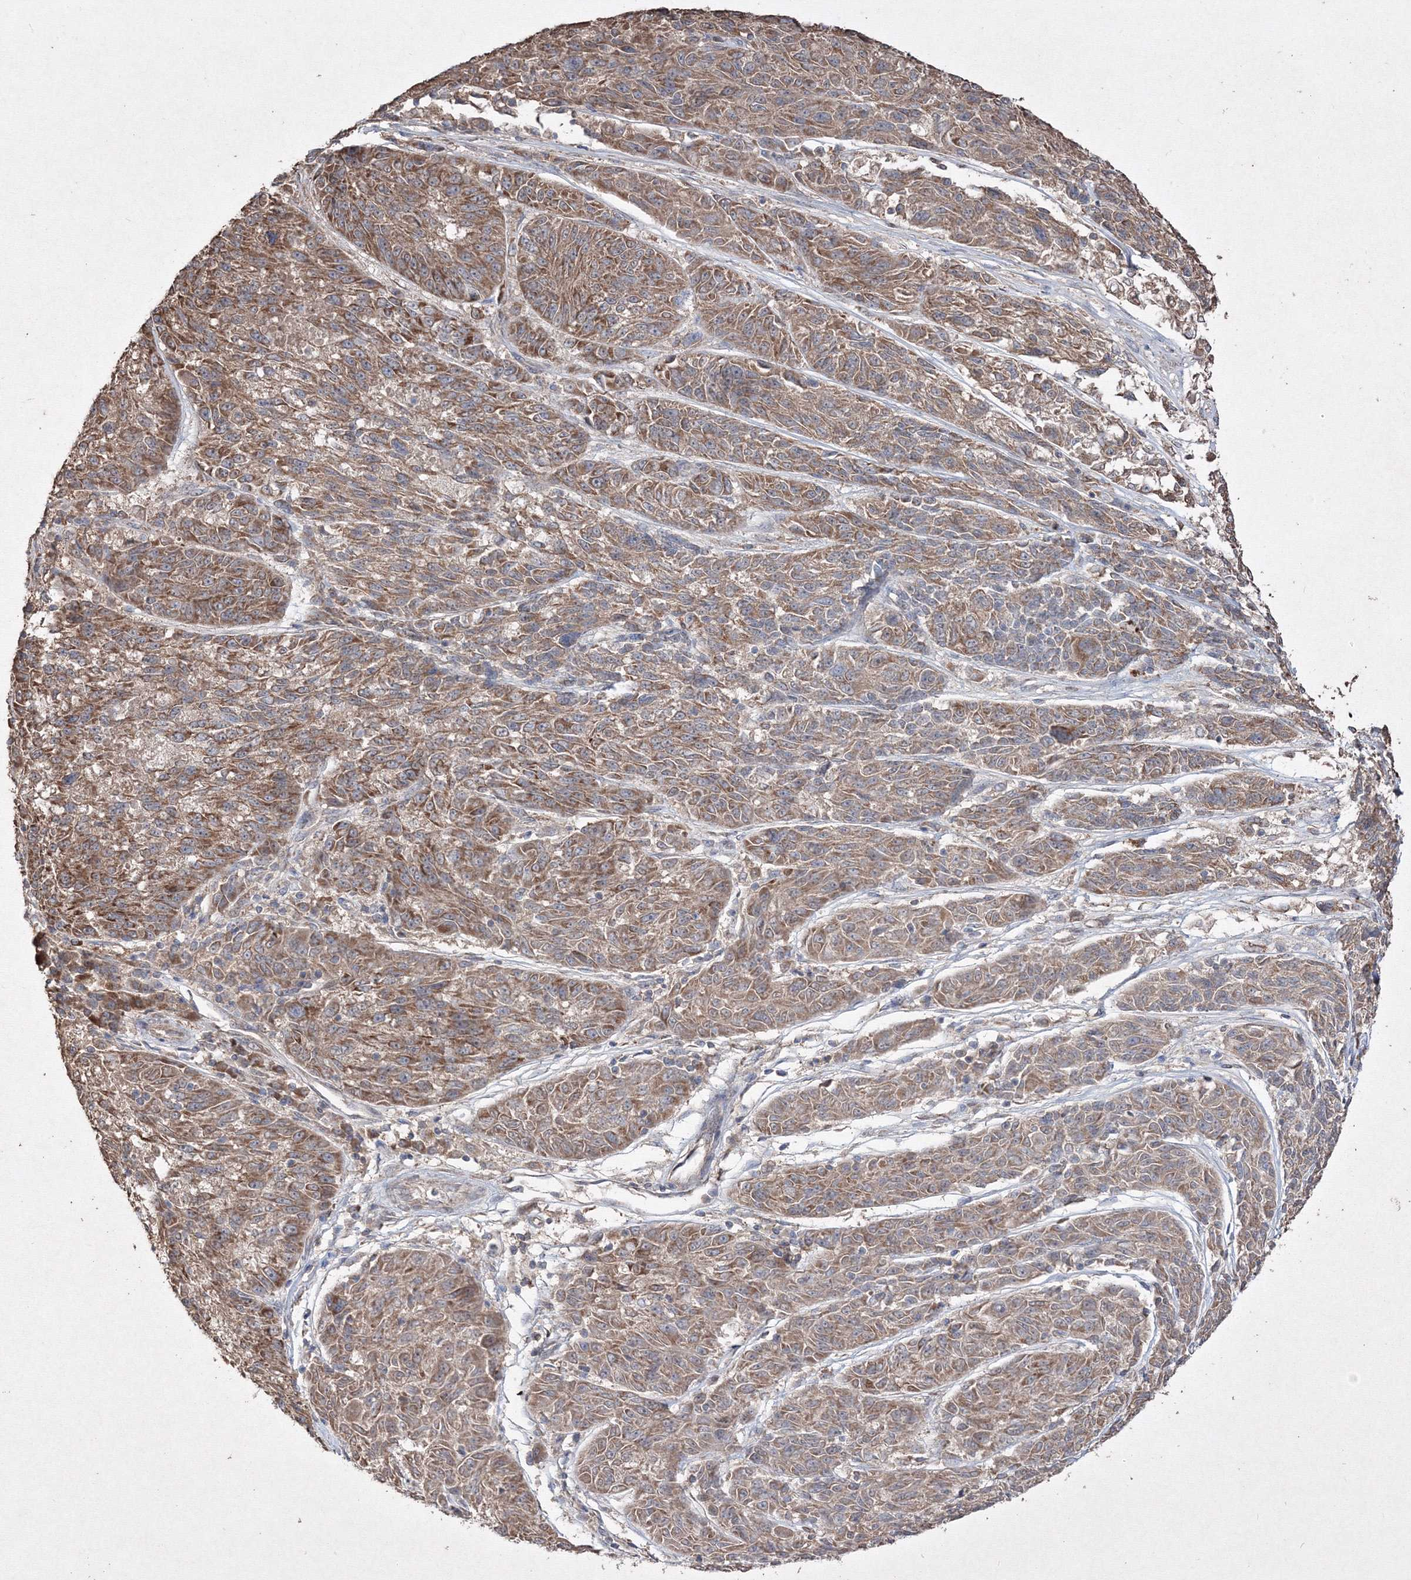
{"staining": {"intensity": "moderate", "quantity": ">75%", "location": "cytoplasmic/membranous"}, "tissue": "melanoma", "cell_type": "Tumor cells", "image_type": "cancer", "snomed": [{"axis": "morphology", "description": "Malignant melanoma, NOS"}, {"axis": "topography", "description": "Skin"}], "caption": "Approximately >75% of tumor cells in malignant melanoma exhibit moderate cytoplasmic/membranous protein staining as visualized by brown immunohistochemical staining.", "gene": "GRSF1", "patient": {"sex": "male", "age": 53}}